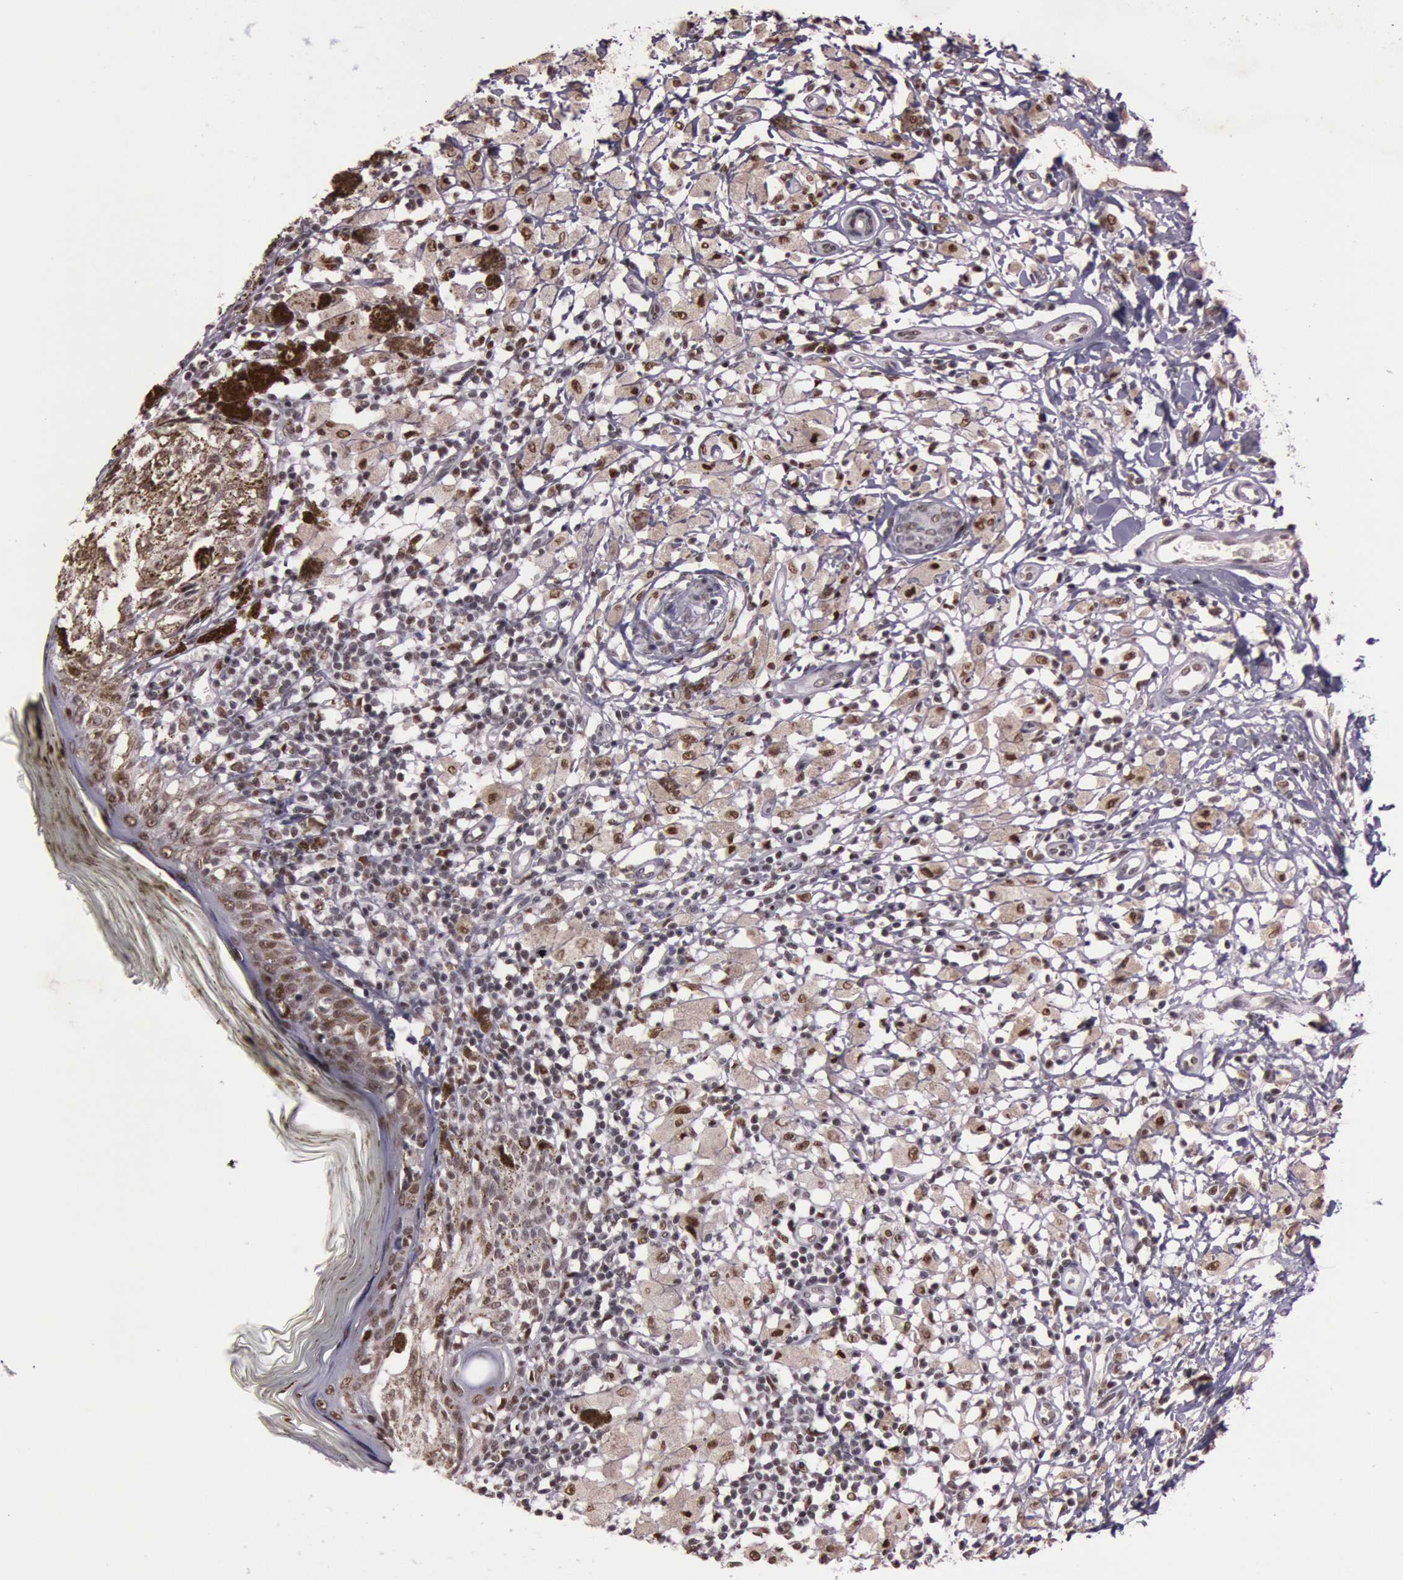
{"staining": {"intensity": "moderate", "quantity": "25%-75%", "location": "nuclear"}, "tissue": "melanoma", "cell_type": "Tumor cells", "image_type": "cancer", "snomed": [{"axis": "morphology", "description": "Malignant melanoma, NOS"}, {"axis": "topography", "description": "Skin"}], "caption": "Protein expression analysis of malignant melanoma demonstrates moderate nuclear positivity in approximately 25%-75% of tumor cells. The protein of interest is stained brown, and the nuclei are stained in blue (DAB (3,3'-diaminobenzidine) IHC with brightfield microscopy, high magnification).", "gene": "TASL", "patient": {"sex": "male", "age": 88}}